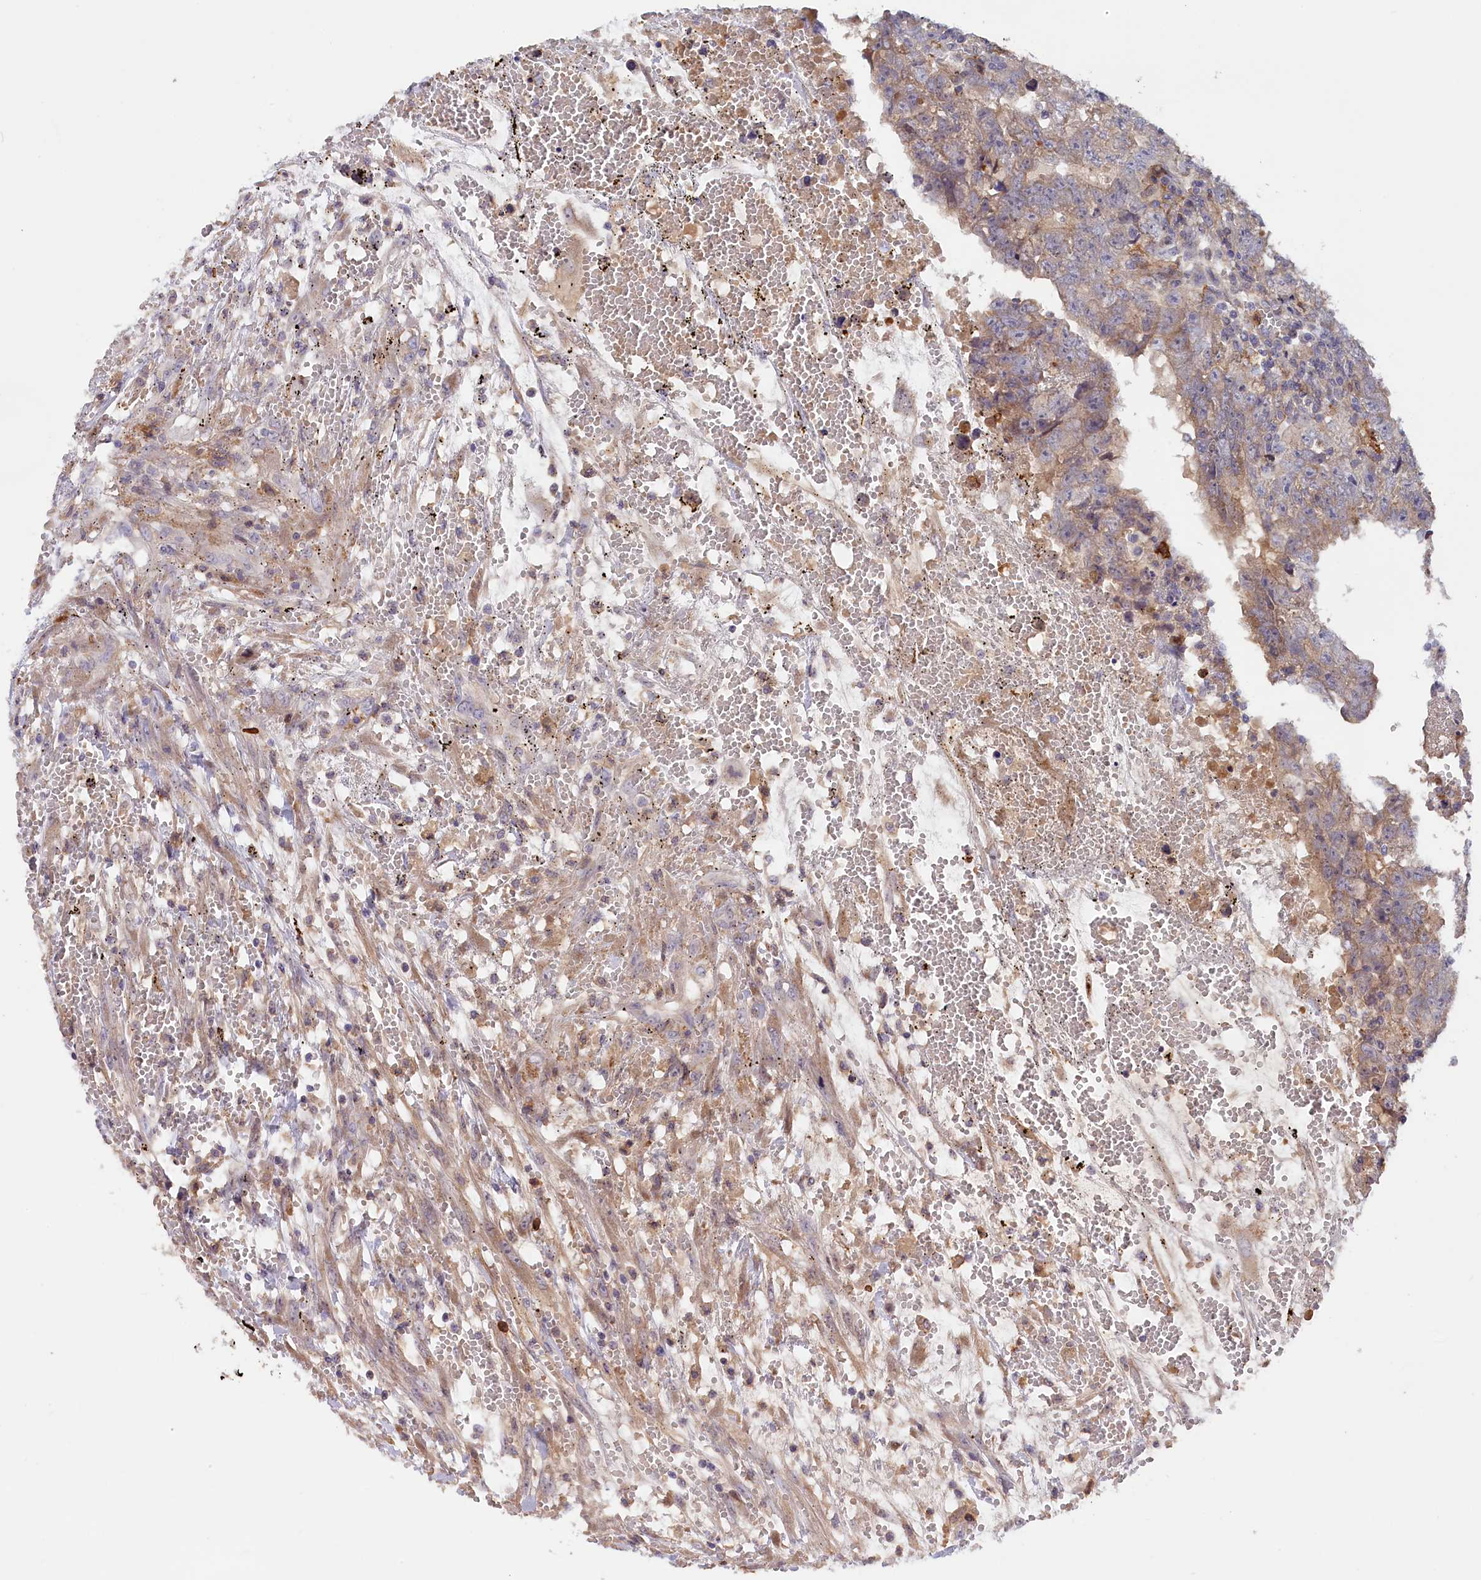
{"staining": {"intensity": "negative", "quantity": "none", "location": "none"}, "tissue": "testis cancer", "cell_type": "Tumor cells", "image_type": "cancer", "snomed": [{"axis": "morphology", "description": "Carcinoma, Embryonal, NOS"}, {"axis": "topography", "description": "Testis"}], "caption": "Human embryonal carcinoma (testis) stained for a protein using IHC exhibits no staining in tumor cells.", "gene": "FERMT1", "patient": {"sex": "male", "age": 25}}